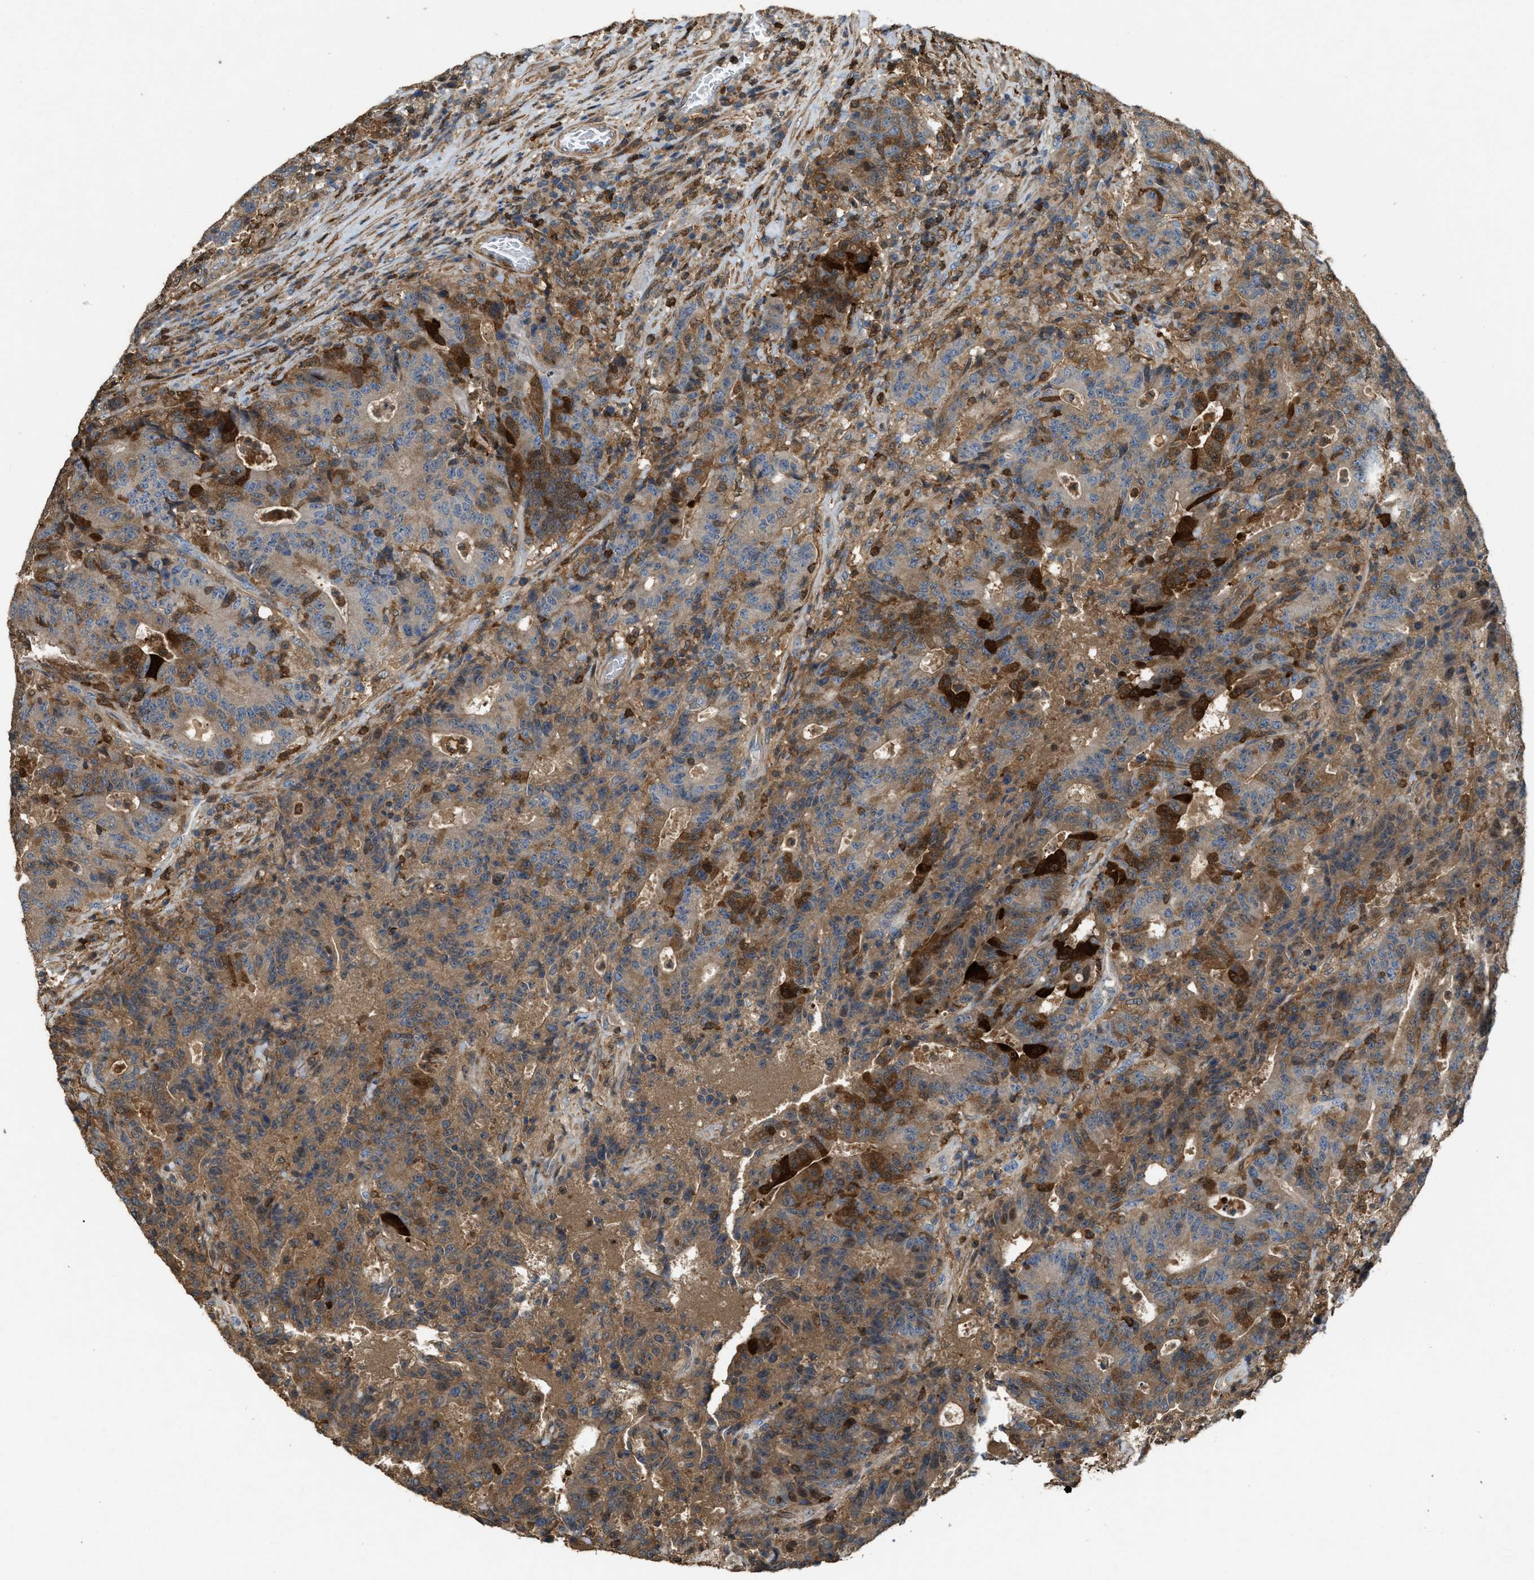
{"staining": {"intensity": "moderate", "quantity": ">75%", "location": "cytoplasmic/membranous"}, "tissue": "colorectal cancer", "cell_type": "Tumor cells", "image_type": "cancer", "snomed": [{"axis": "morphology", "description": "Adenocarcinoma, NOS"}, {"axis": "topography", "description": "Colon"}], "caption": "Protein staining shows moderate cytoplasmic/membranous staining in approximately >75% of tumor cells in colorectal cancer. Nuclei are stained in blue.", "gene": "SERPINB5", "patient": {"sex": "female", "age": 75}}